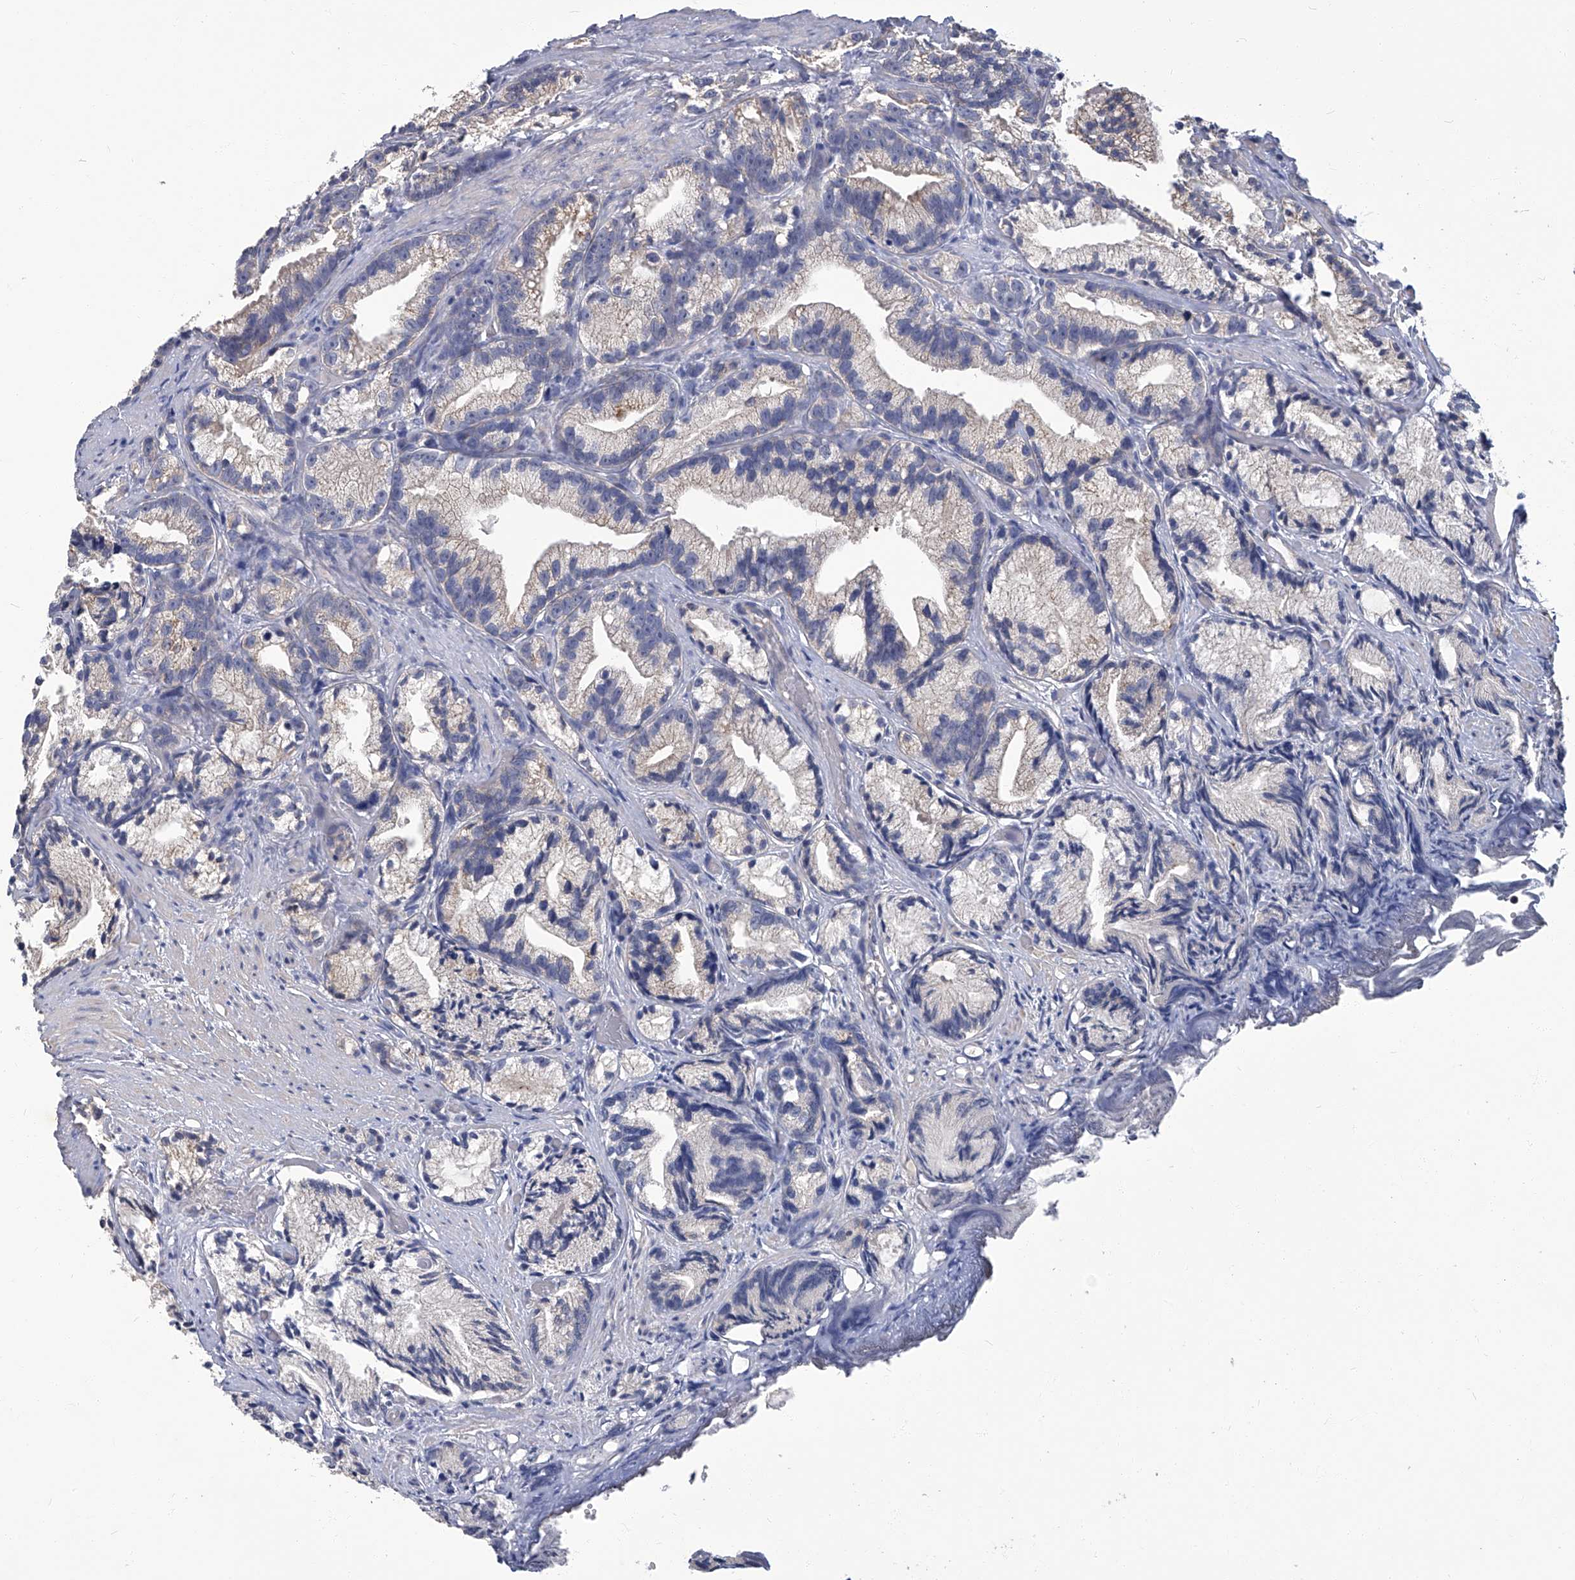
{"staining": {"intensity": "weak", "quantity": "<25%", "location": "cytoplasmic/membranous"}, "tissue": "prostate cancer", "cell_type": "Tumor cells", "image_type": "cancer", "snomed": [{"axis": "morphology", "description": "Adenocarcinoma, Low grade"}, {"axis": "topography", "description": "Prostate"}], "caption": "IHC histopathology image of neoplastic tissue: human prostate cancer stained with DAB (3,3'-diaminobenzidine) exhibits no significant protein staining in tumor cells. (DAB (3,3'-diaminobenzidine) IHC visualized using brightfield microscopy, high magnification).", "gene": "TGFBR1", "patient": {"sex": "male", "age": 89}}